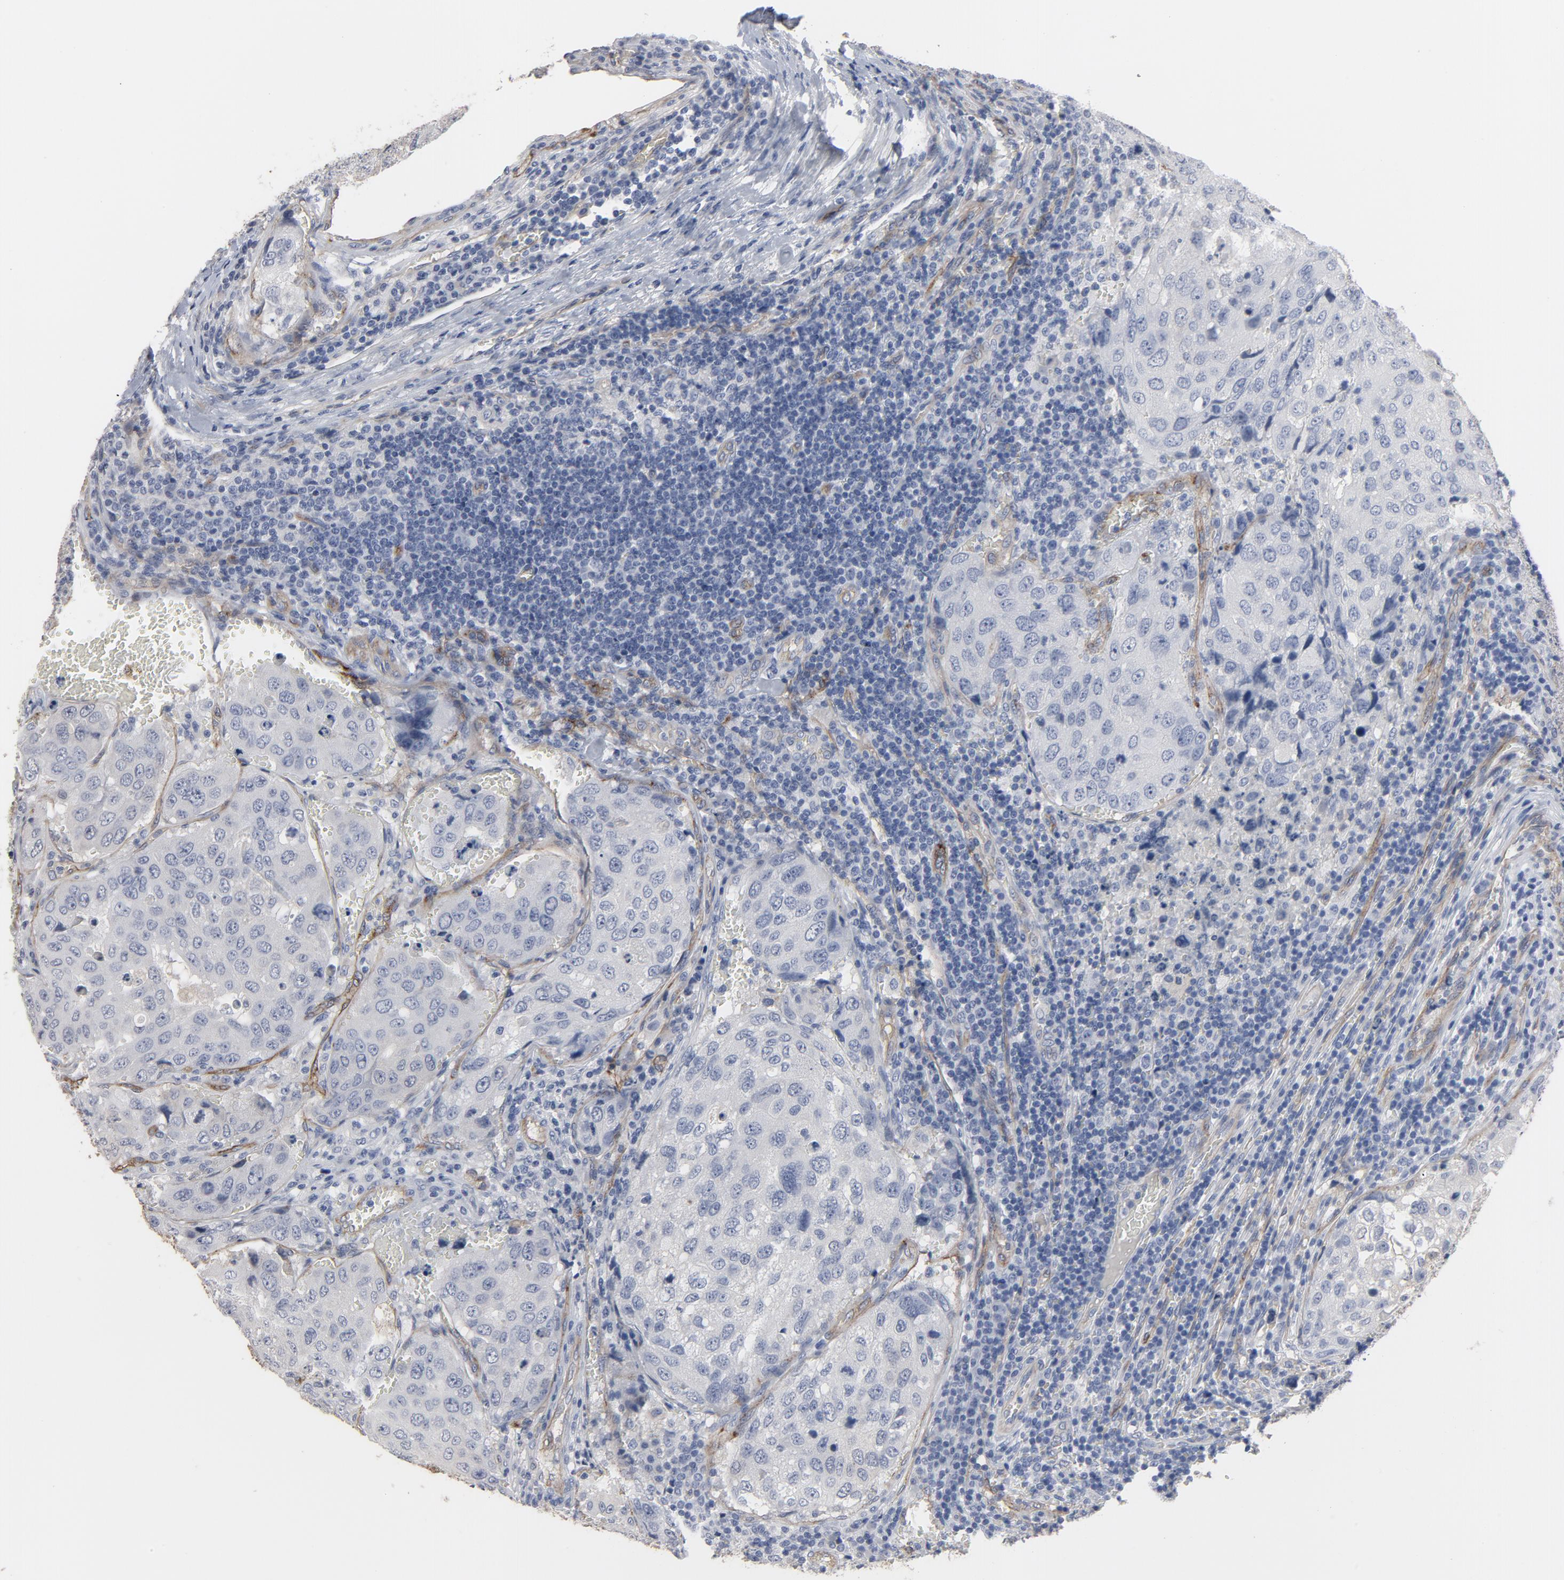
{"staining": {"intensity": "weak", "quantity": "<25%", "location": "cytoplasmic/membranous"}, "tissue": "urothelial cancer", "cell_type": "Tumor cells", "image_type": "cancer", "snomed": [{"axis": "morphology", "description": "Urothelial carcinoma, High grade"}, {"axis": "topography", "description": "Lymph node"}, {"axis": "topography", "description": "Urinary bladder"}], "caption": "Urothelial cancer was stained to show a protein in brown. There is no significant positivity in tumor cells.", "gene": "KDR", "patient": {"sex": "male", "age": 51}}